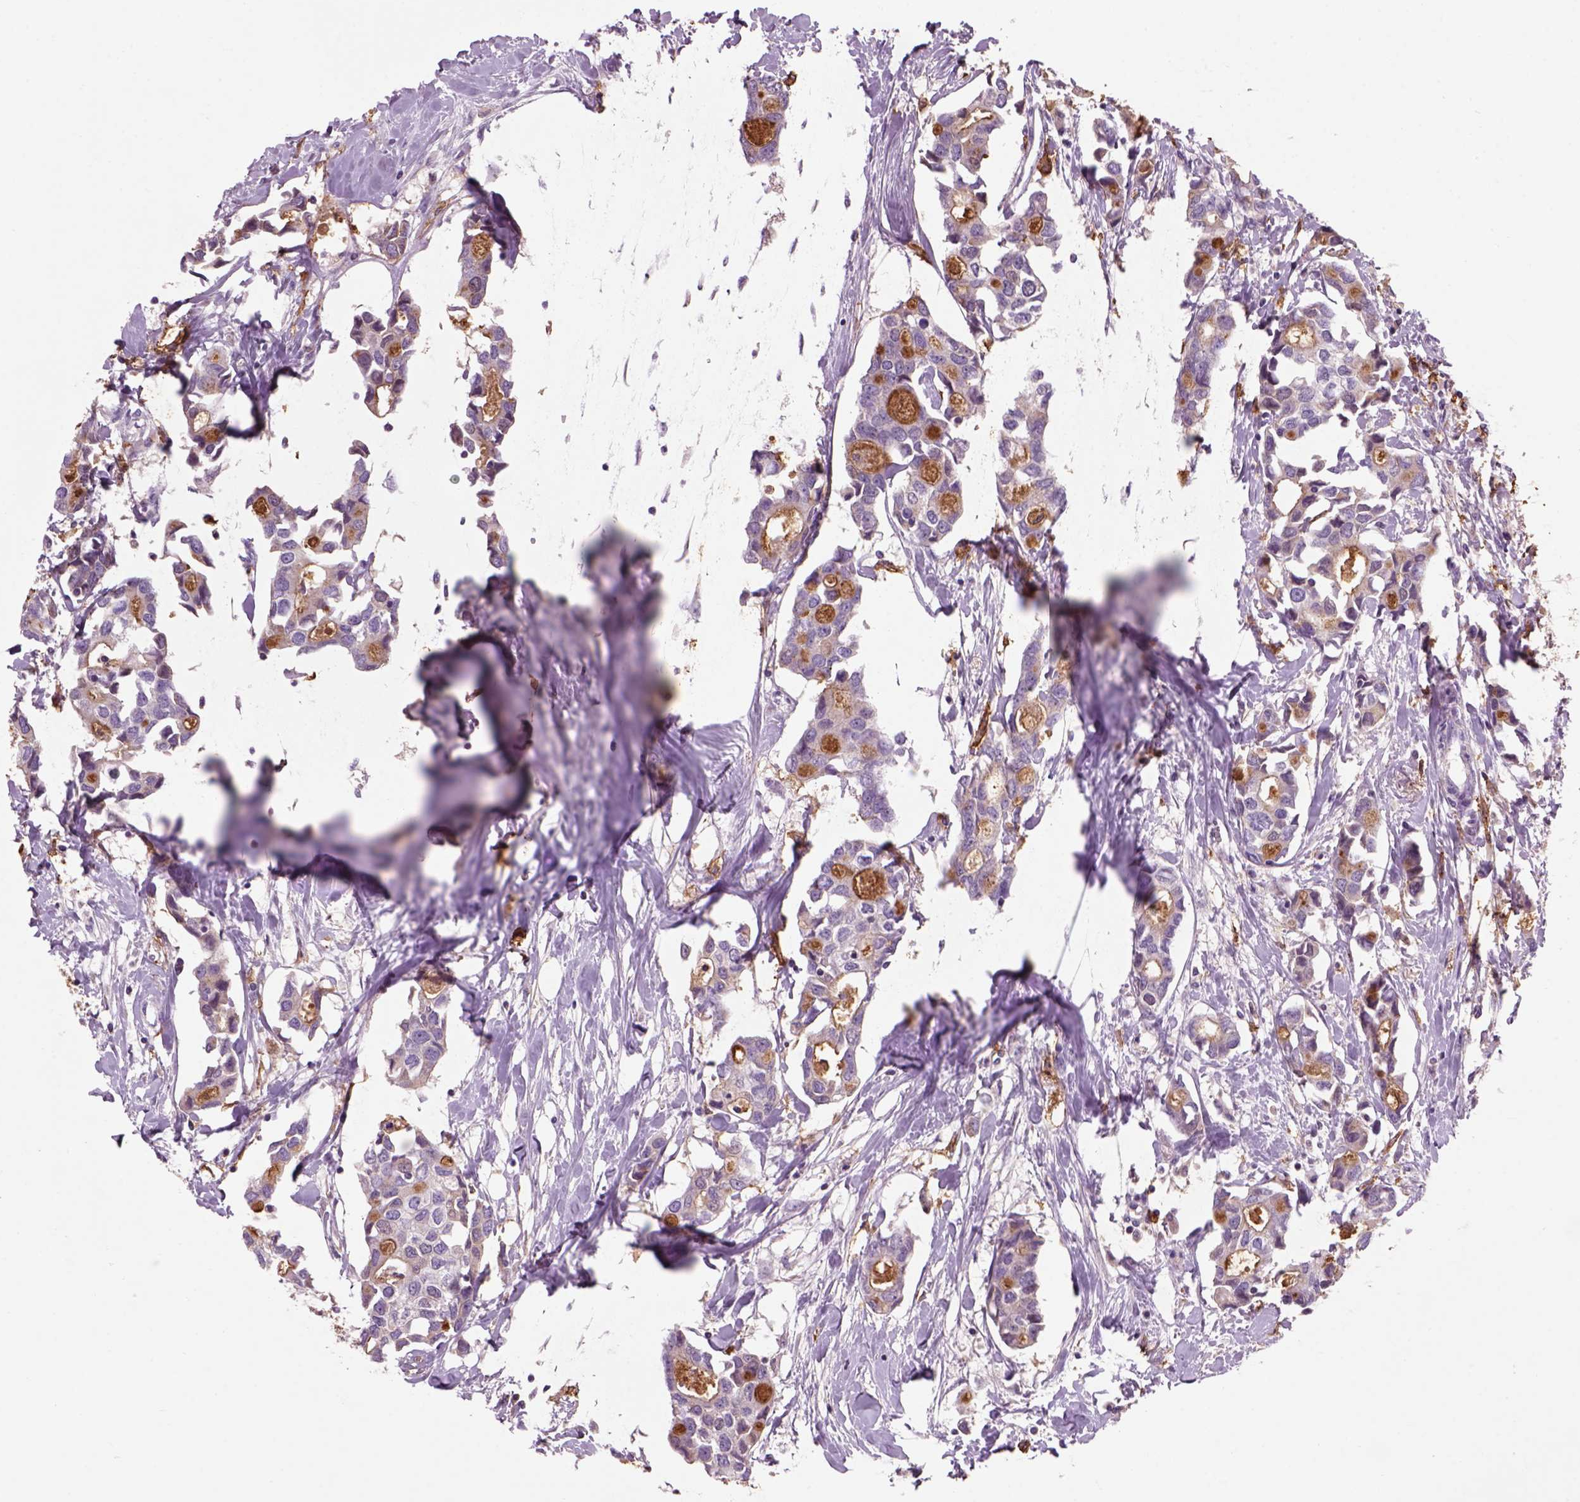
{"staining": {"intensity": "negative", "quantity": "none", "location": "none"}, "tissue": "breast cancer", "cell_type": "Tumor cells", "image_type": "cancer", "snomed": [{"axis": "morphology", "description": "Duct carcinoma"}, {"axis": "topography", "description": "Breast"}], "caption": "Micrograph shows no protein positivity in tumor cells of invasive ductal carcinoma (breast) tissue. (DAB immunohistochemistry (IHC) visualized using brightfield microscopy, high magnification).", "gene": "CD14", "patient": {"sex": "female", "age": 83}}